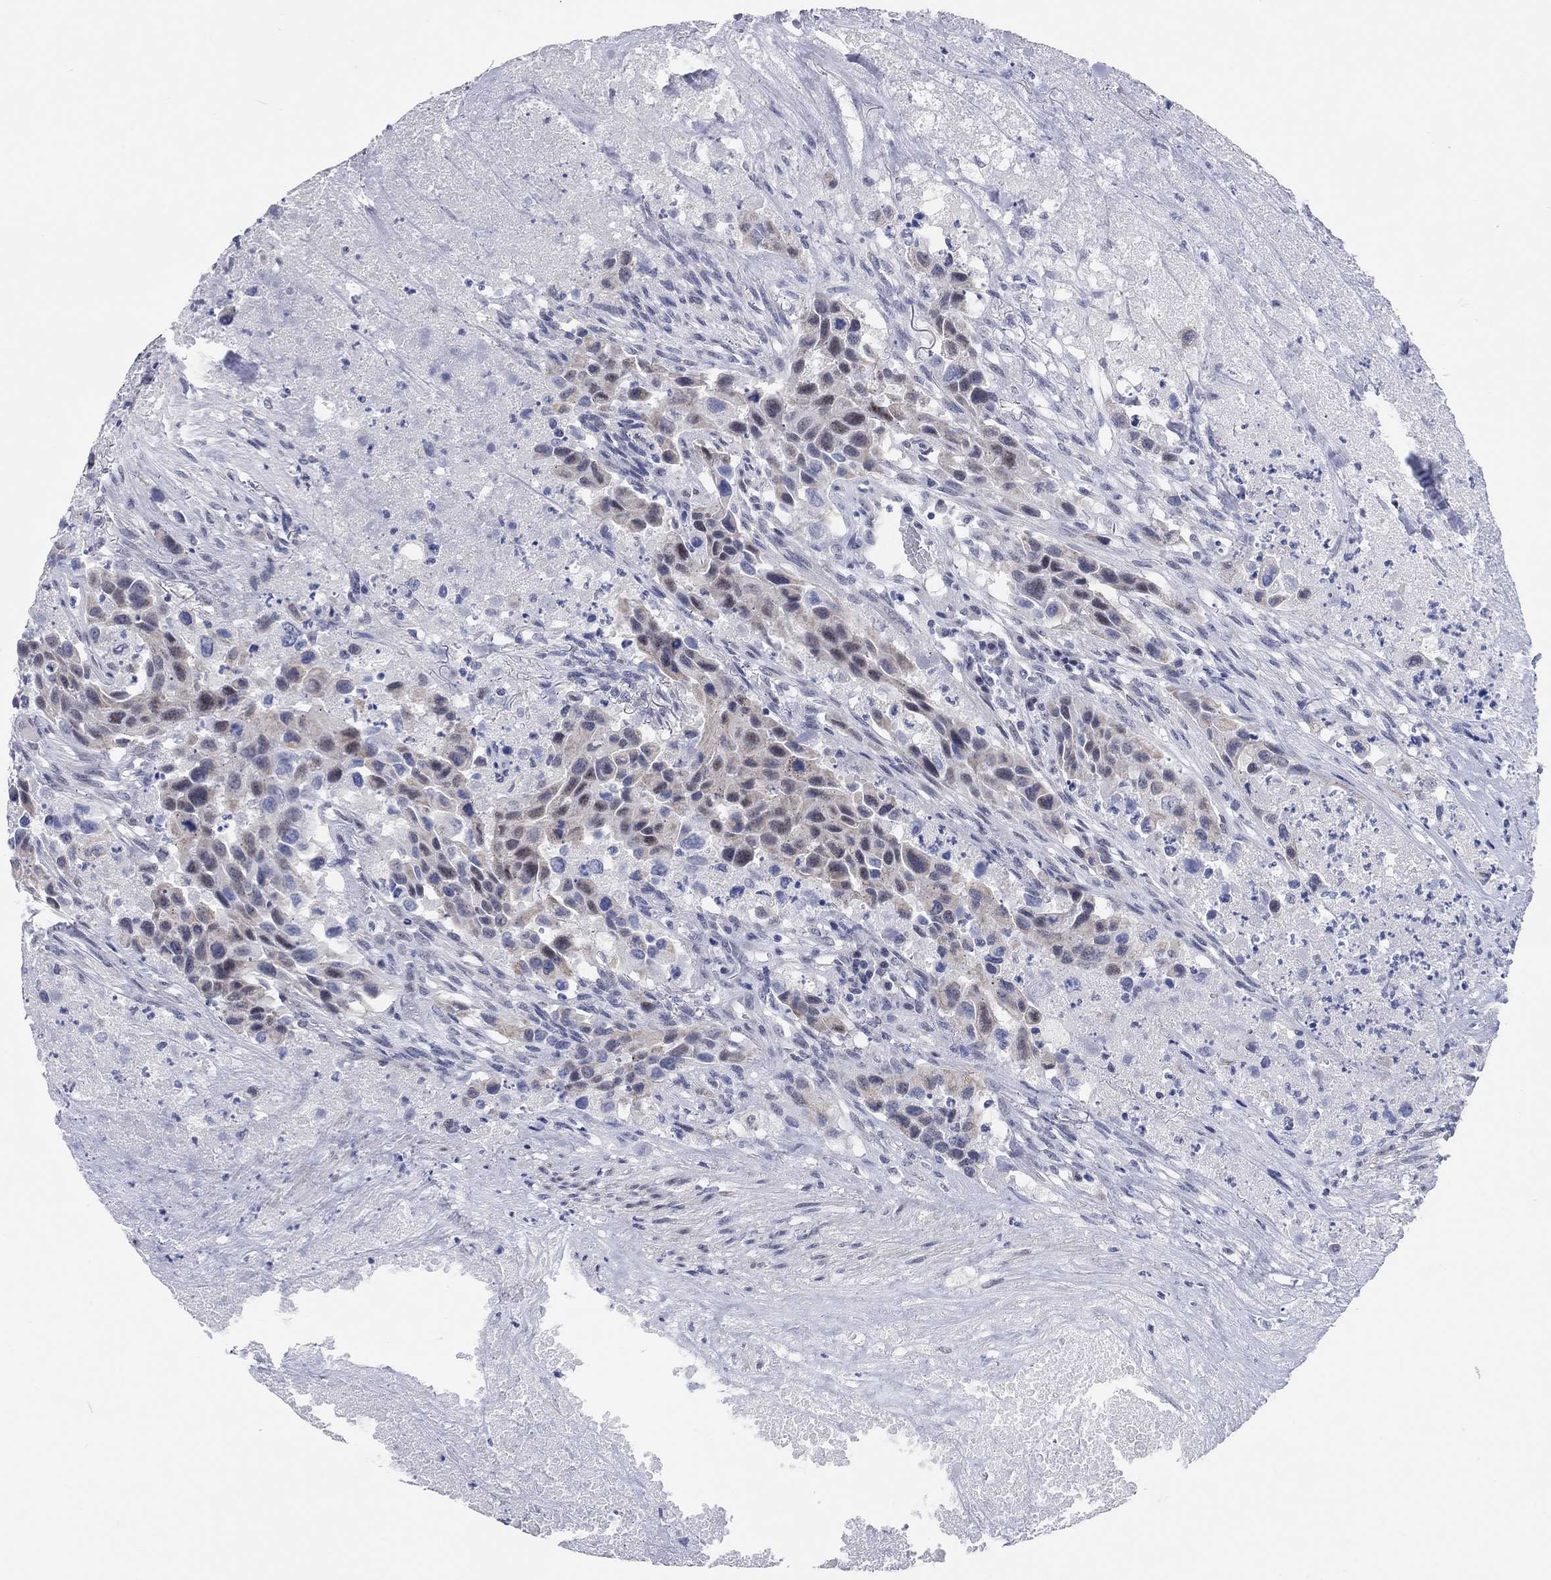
{"staining": {"intensity": "weak", "quantity": "25%-75%", "location": "cytoplasmic/membranous"}, "tissue": "urothelial cancer", "cell_type": "Tumor cells", "image_type": "cancer", "snomed": [{"axis": "morphology", "description": "Urothelial carcinoma, High grade"}, {"axis": "topography", "description": "Urinary bladder"}], "caption": "Human urothelial carcinoma (high-grade) stained for a protein (brown) exhibits weak cytoplasmic/membranous positive staining in approximately 25%-75% of tumor cells.", "gene": "WASF3", "patient": {"sex": "female", "age": 73}}